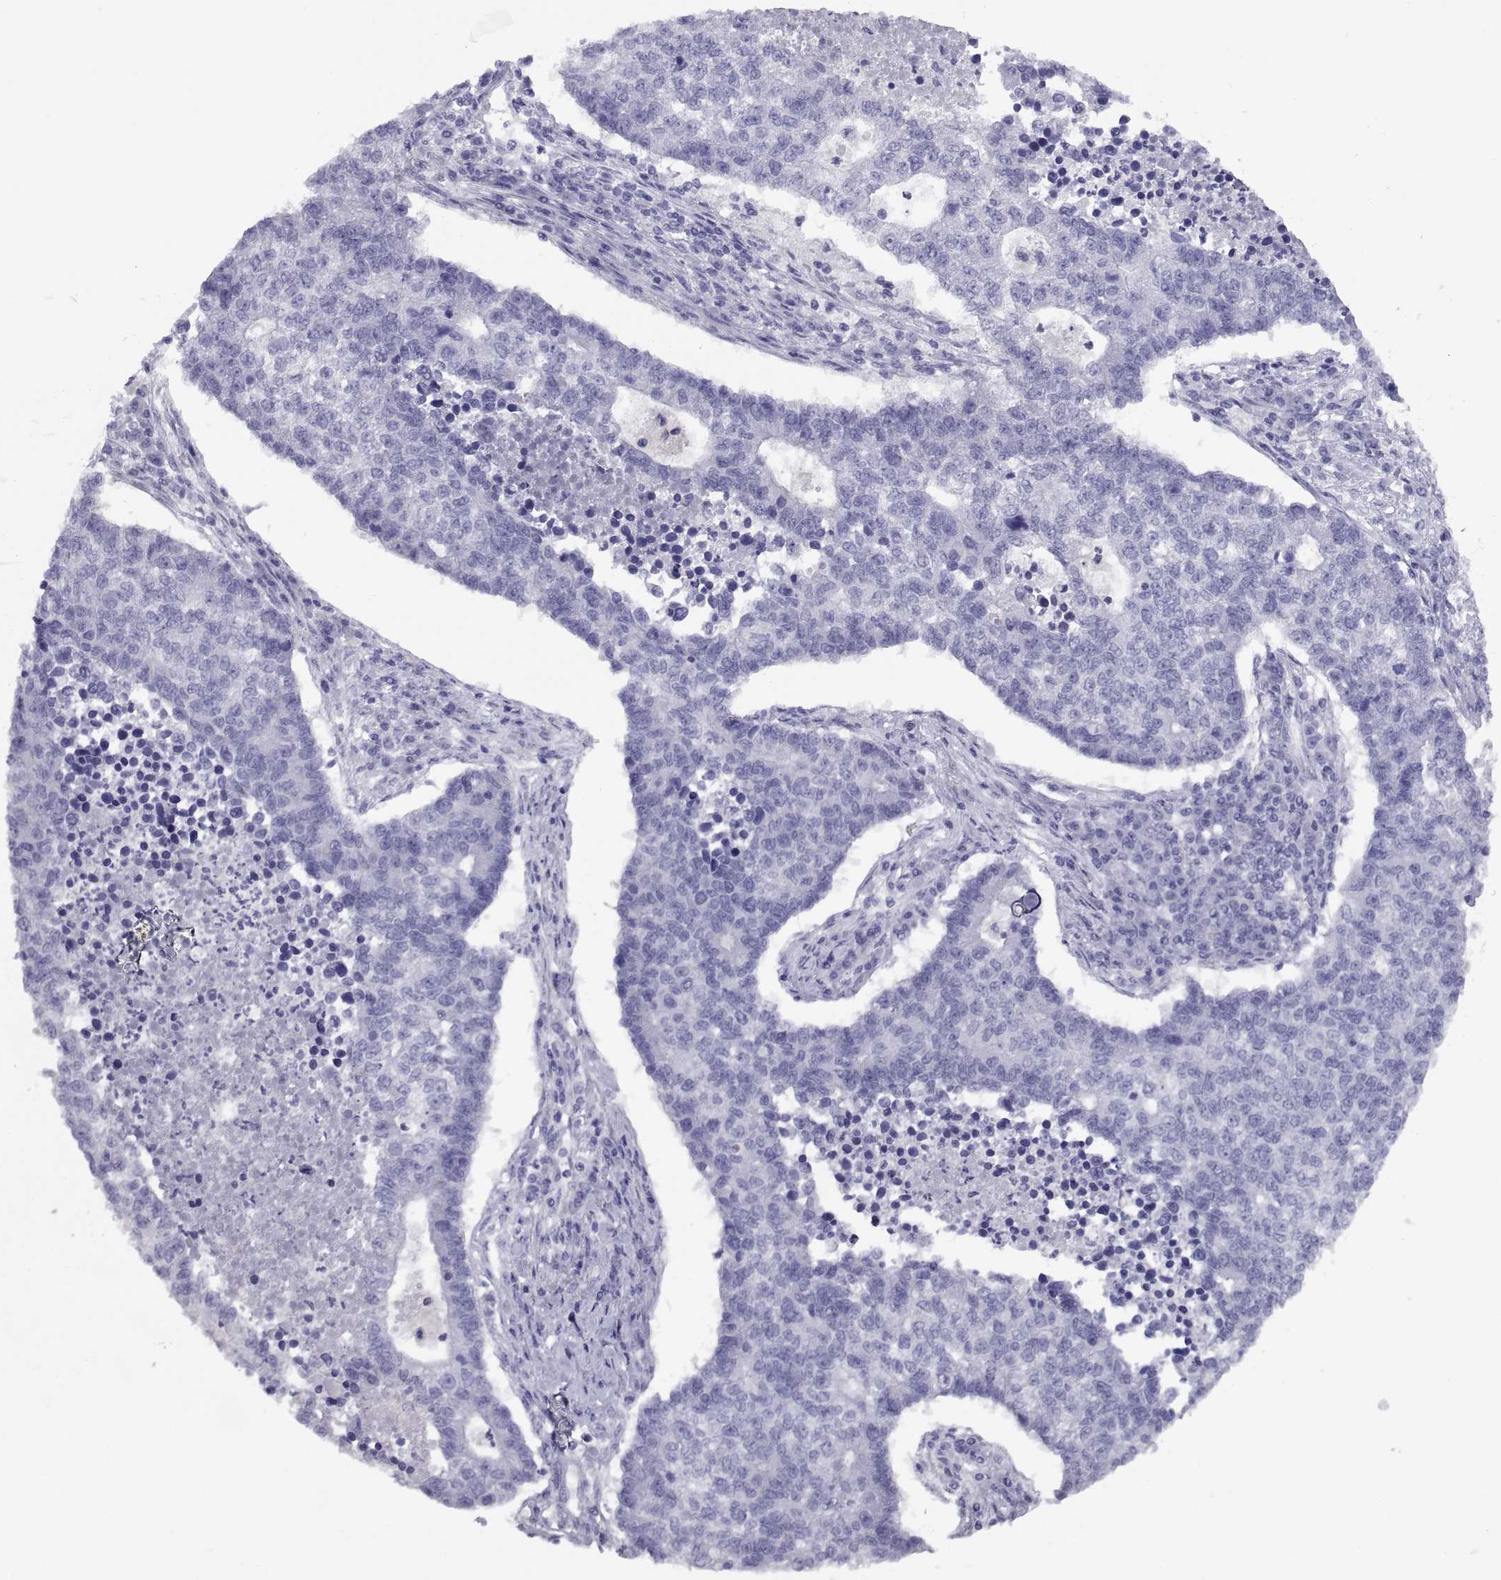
{"staining": {"intensity": "negative", "quantity": "none", "location": "none"}, "tissue": "lung cancer", "cell_type": "Tumor cells", "image_type": "cancer", "snomed": [{"axis": "morphology", "description": "Adenocarcinoma, NOS"}, {"axis": "topography", "description": "Lung"}], "caption": "Immunohistochemistry micrograph of human adenocarcinoma (lung) stained for a protein (brown), which demonstrates no expression in tumor cells. The staining is performed using DAB (3,3'-diaminobenzidine) brown chromogen with nuclei counter-stained in using hematoxylin.", "gene": "RGS20", "patient": {"sex": "male", "age": 57}}